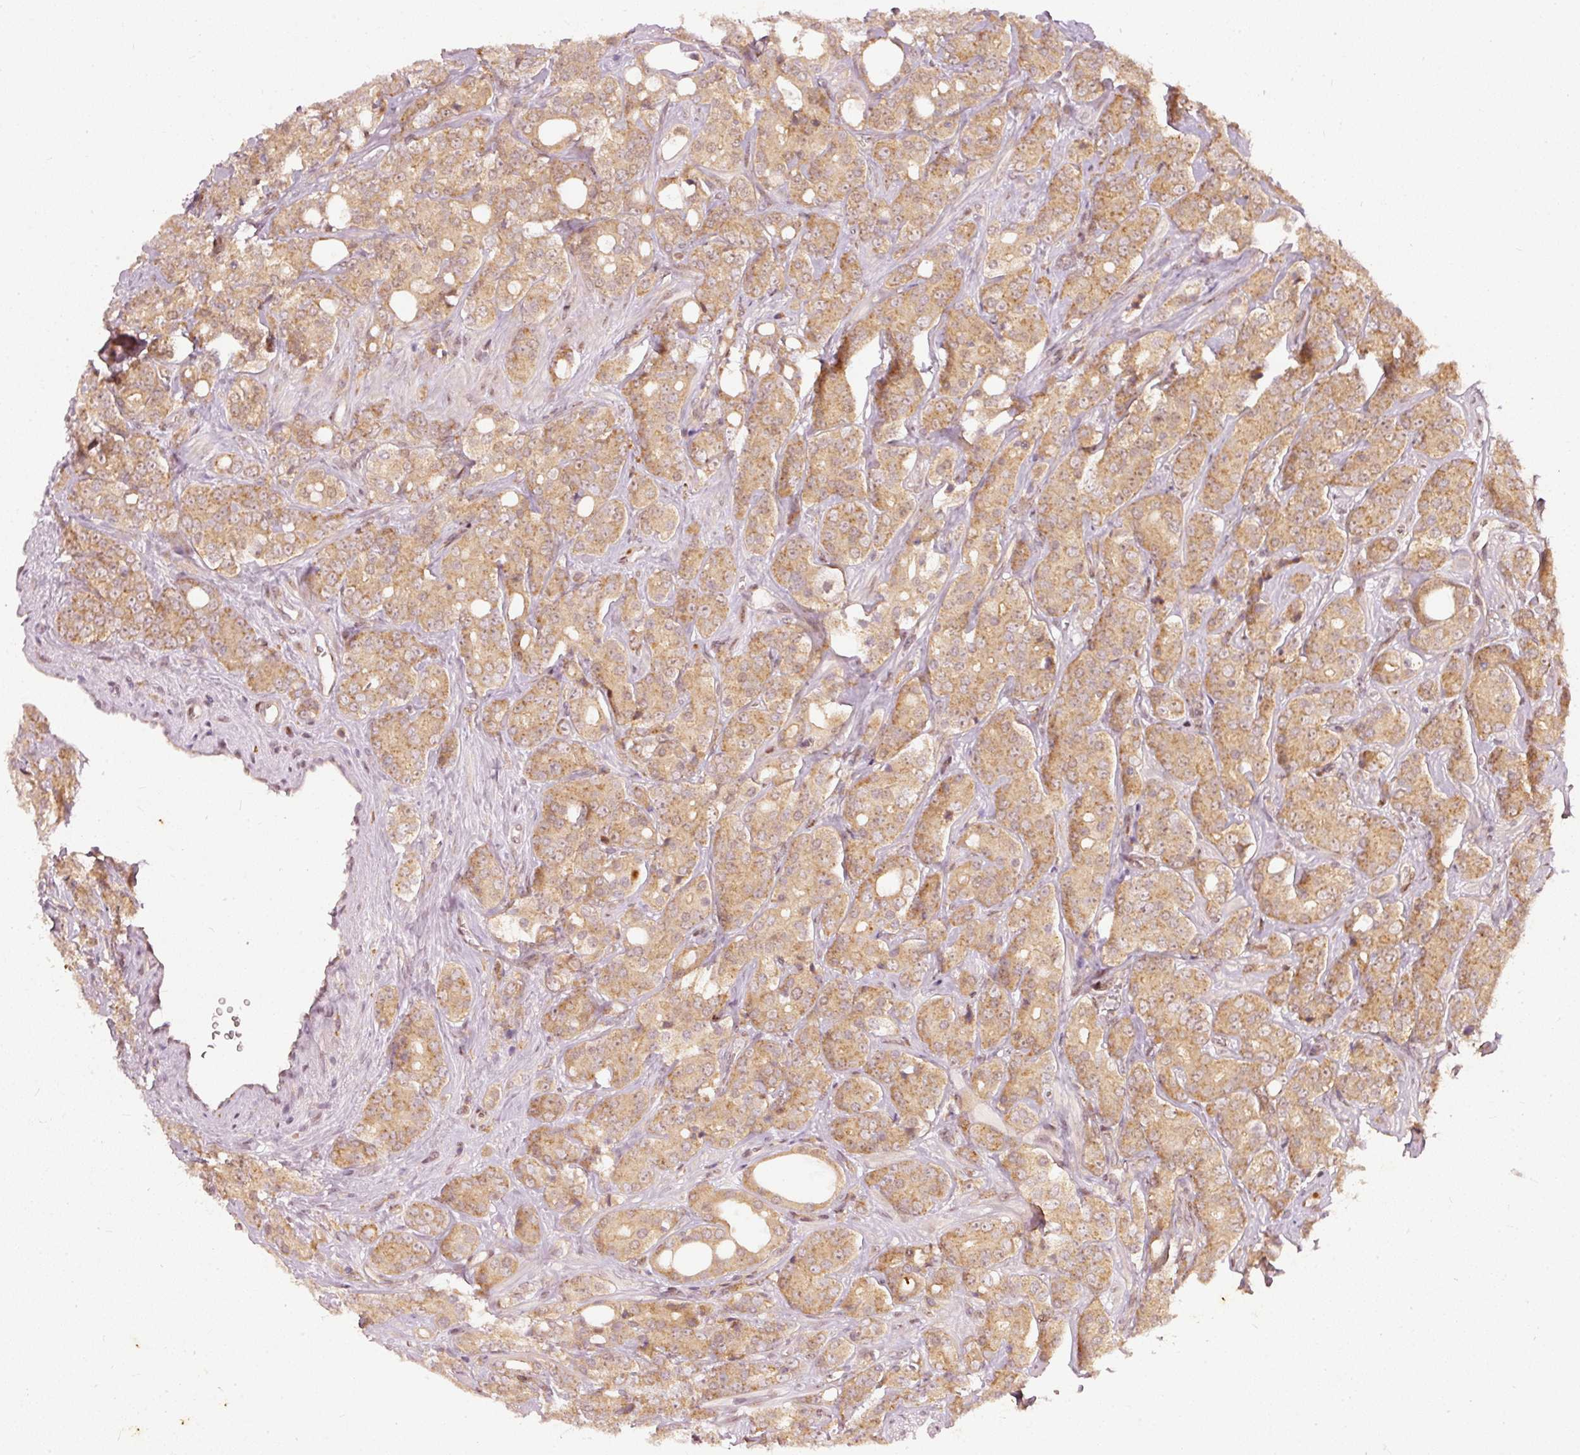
{"staining": {"intensity": "moderate", "quantity": ">75%", "location": "cytoplasmic/membranous"}, "tissue": "prostate cancer", "cell_type": "Tumor cells", "image_type": "cancer", "snomed": [{"axis": "morphology", "description": "Adenocarcinoma, High grade"}, {"axis": "topography", "description": "Prostate"}], "caption": "A brown stain labels moderate cytoplasmic/membranous expression of a protein in human prostate adenocarcinoma (high-grade) tumor cells.", "gene": "ZNF580", "patient": {"sex": "male", "age": 62}}